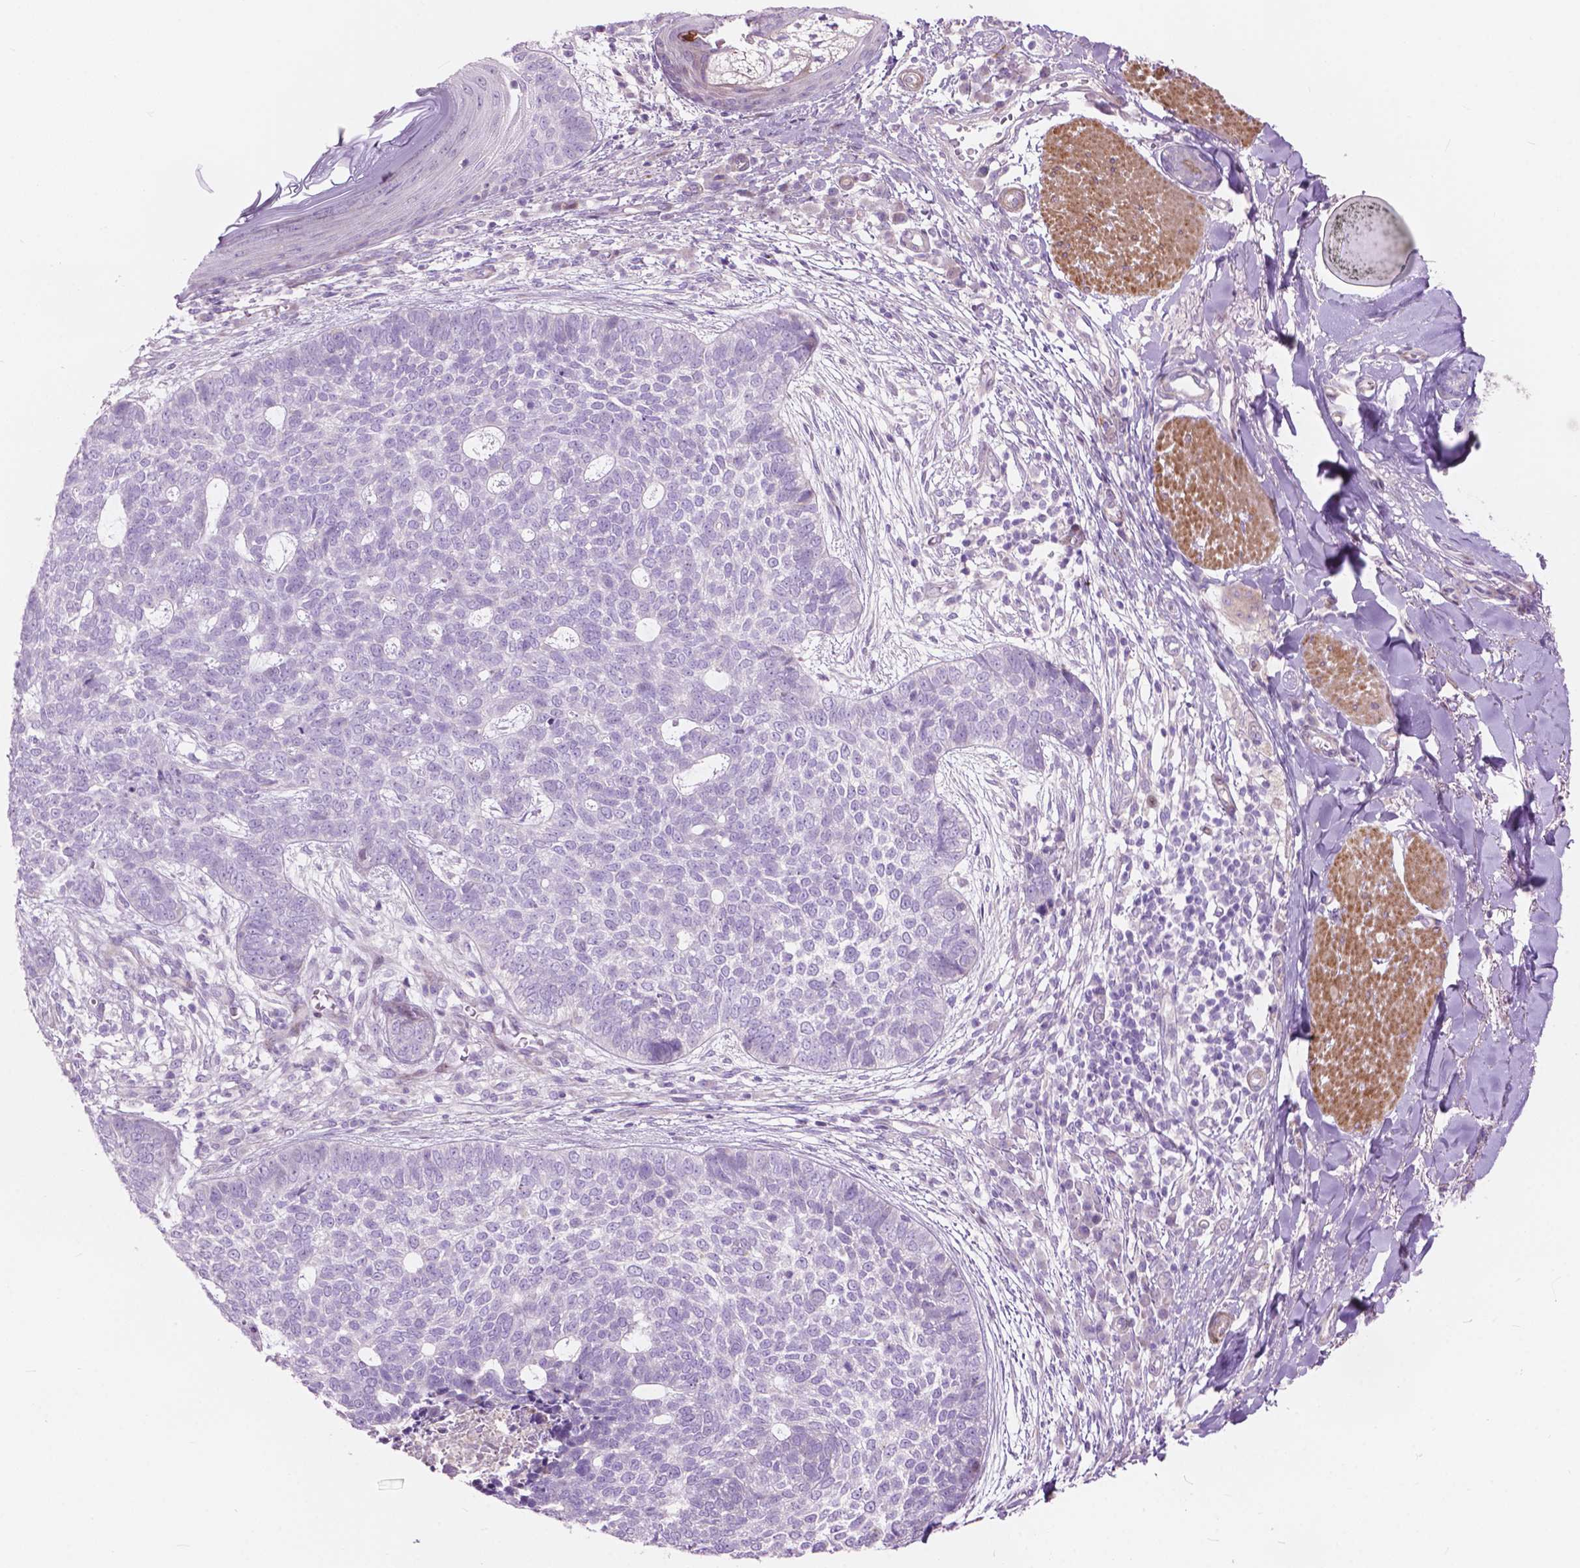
{"staining": {"intensity": "negative", "quantity": "none", "location": "none"}, "tissue": "skin cancer", "cell_type": "Tumor cells", "image_type": "cancer", "snomed": [{"axis": "morphology", "description": "Basal cell carcinoma"}, {"axis": "topography", "description": "Skin"}], "caption": "The micrograph demonstrates no significant expression in tumor cells of skin cancer.", "gene": "MORN1", "patient": {"sex": "female", "age": 69}}